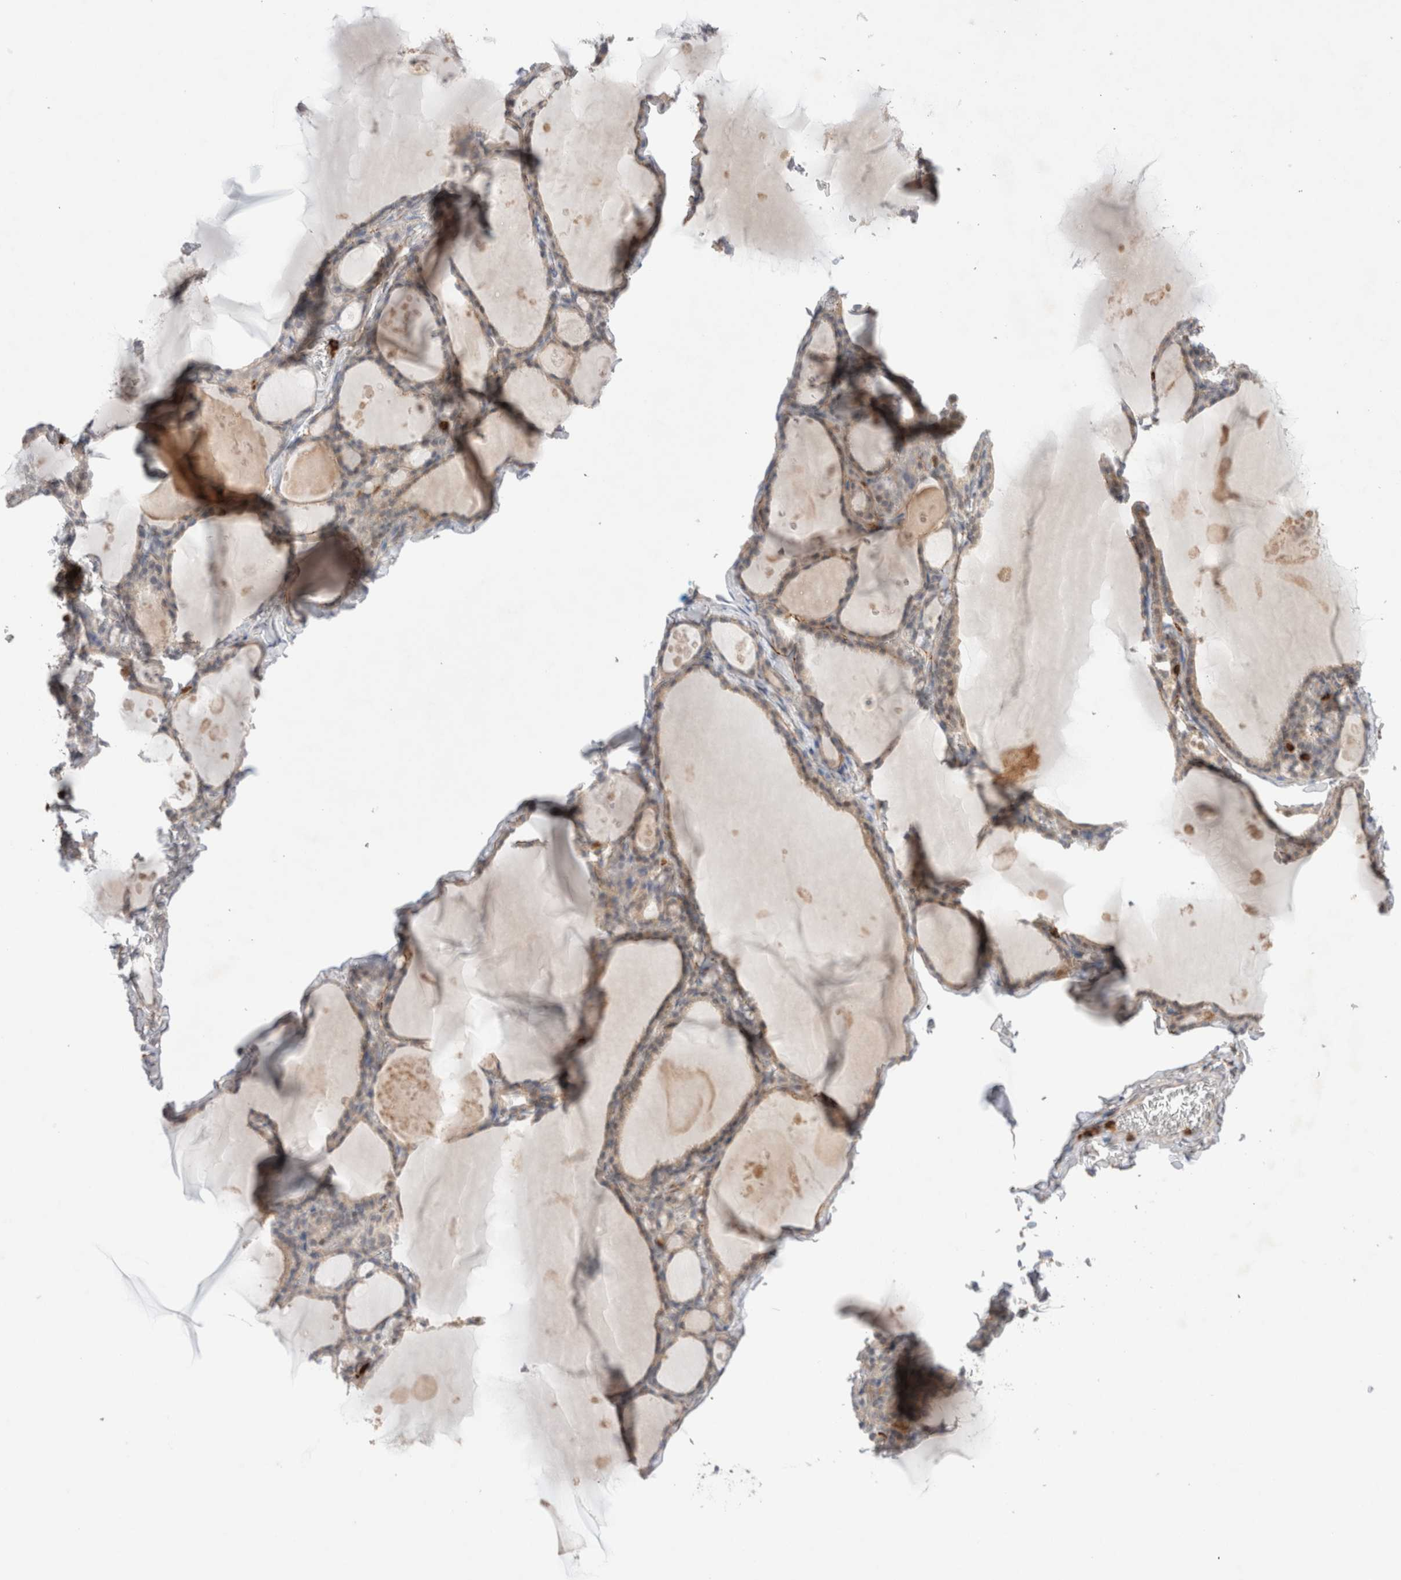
{"staining": {"intensity": "negative", "quantity": "none", "location": "none"}, "tissue": "thyroid gland", "cell_type": "Glandular cells", "image_type": "normal", "snomed": [{"axis": "morphology", "description": "Normal tissue, NOS"}, {"axis": "topography", "description": "Thyroid gland"}], "caption": "Immunohistochemistry micrograph of unremarkable human thyroid gland stained for a protein (brown), which reveals no staining in glandular cells.", "gene": "GSDMB", "patient": {"sex": "male", "age": 56}}